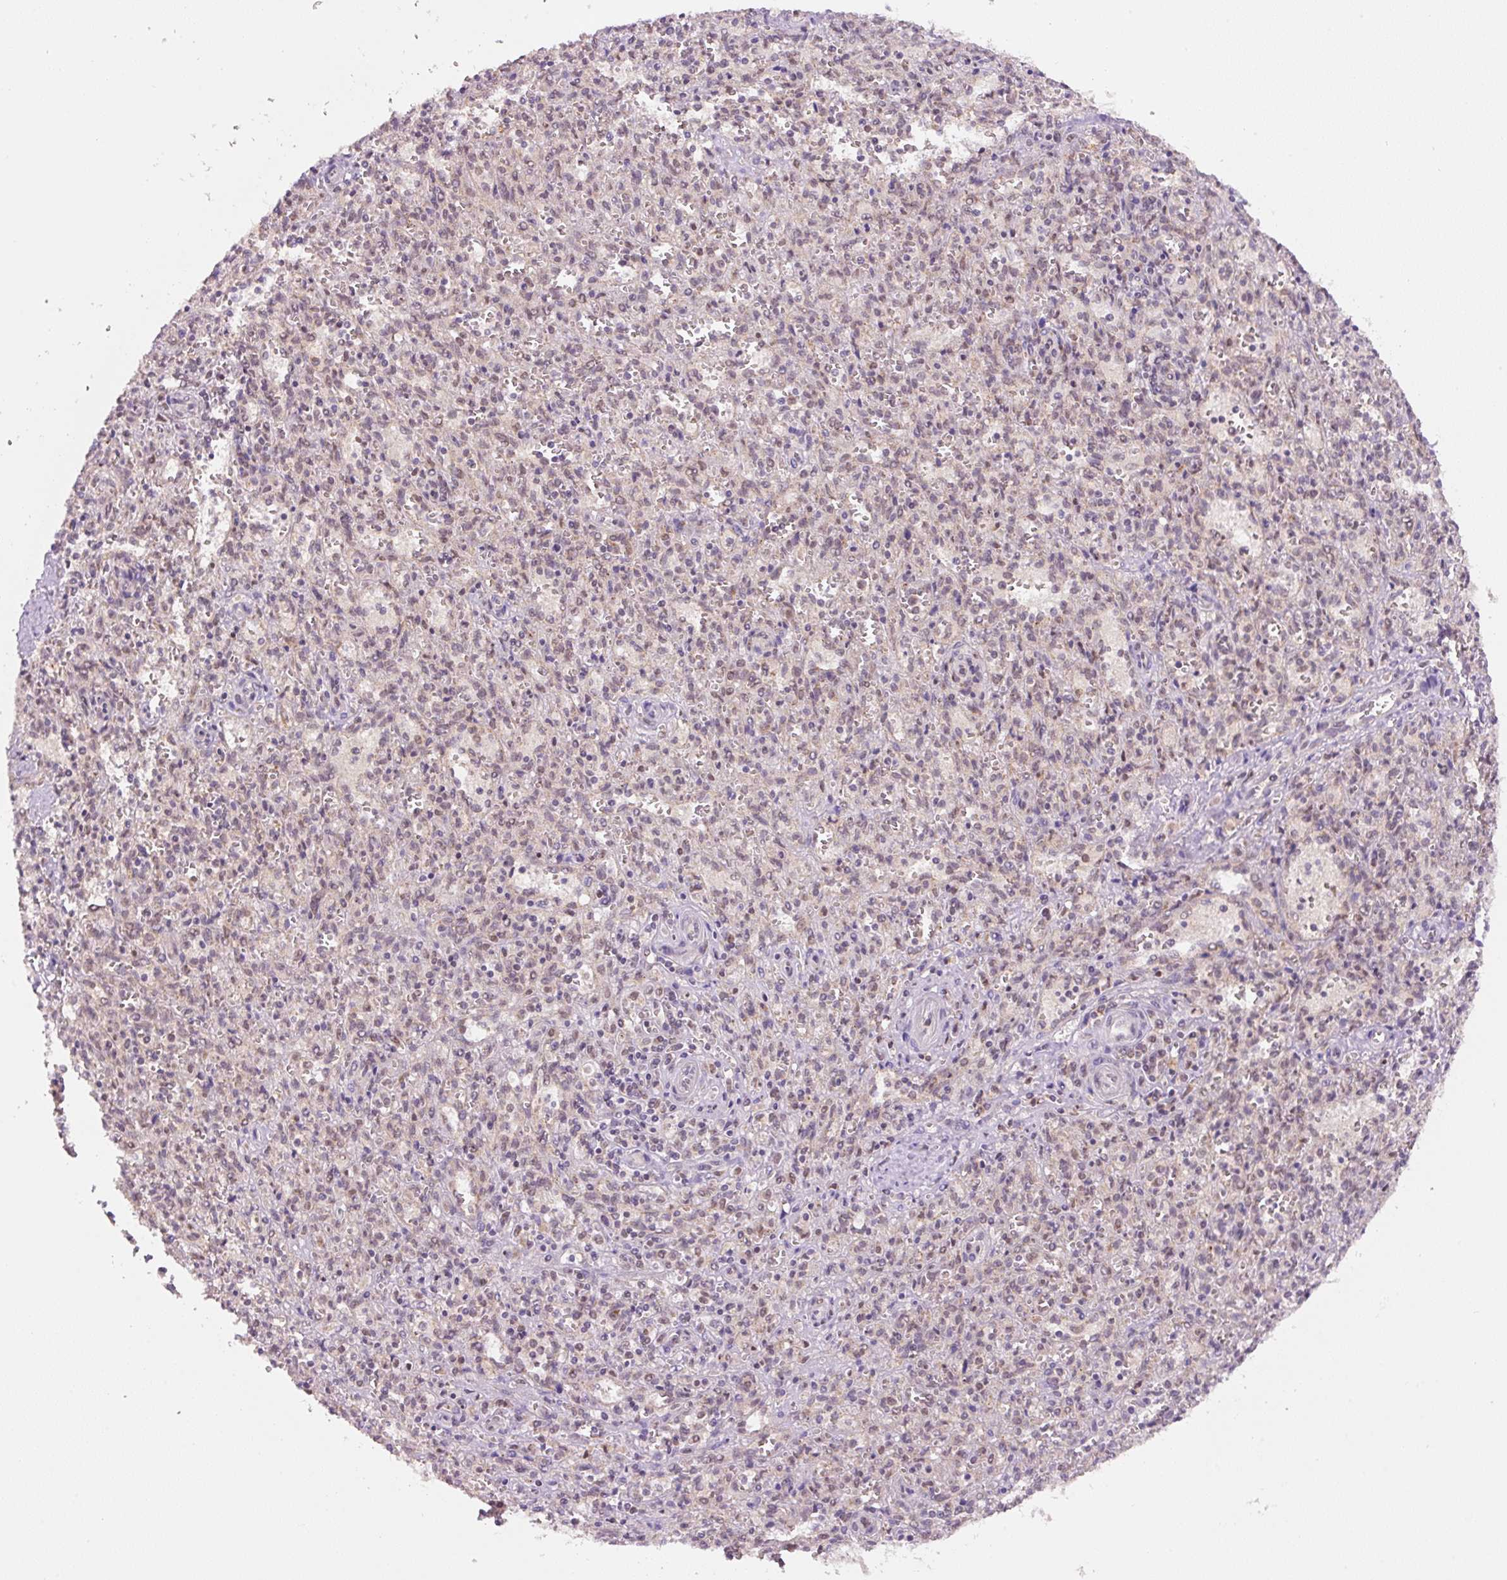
{"staining": {"intensity": "negative", "quantity": "none", "location": "none"}, "tissue": "spleen", "cell_type": "Cells in red pulp", "image_type": "normal", "snomed": [{"axis": "morphology", "description": "Normal tissue, NOS"}, {"axis": "topography", "description": "Spleen"}], "caption": "Image shows no protein staining in cells in red pulp of unremarkable spleen. The staining was performed using DAB (3,3'-diaminobenzidine) to visualize the protein expression in brown, while the nuclei were stained in blue with hematoxylin (Magnification: 20x).", "gene": "PCK2", "patient": {"sex": "female", "age": 26}}